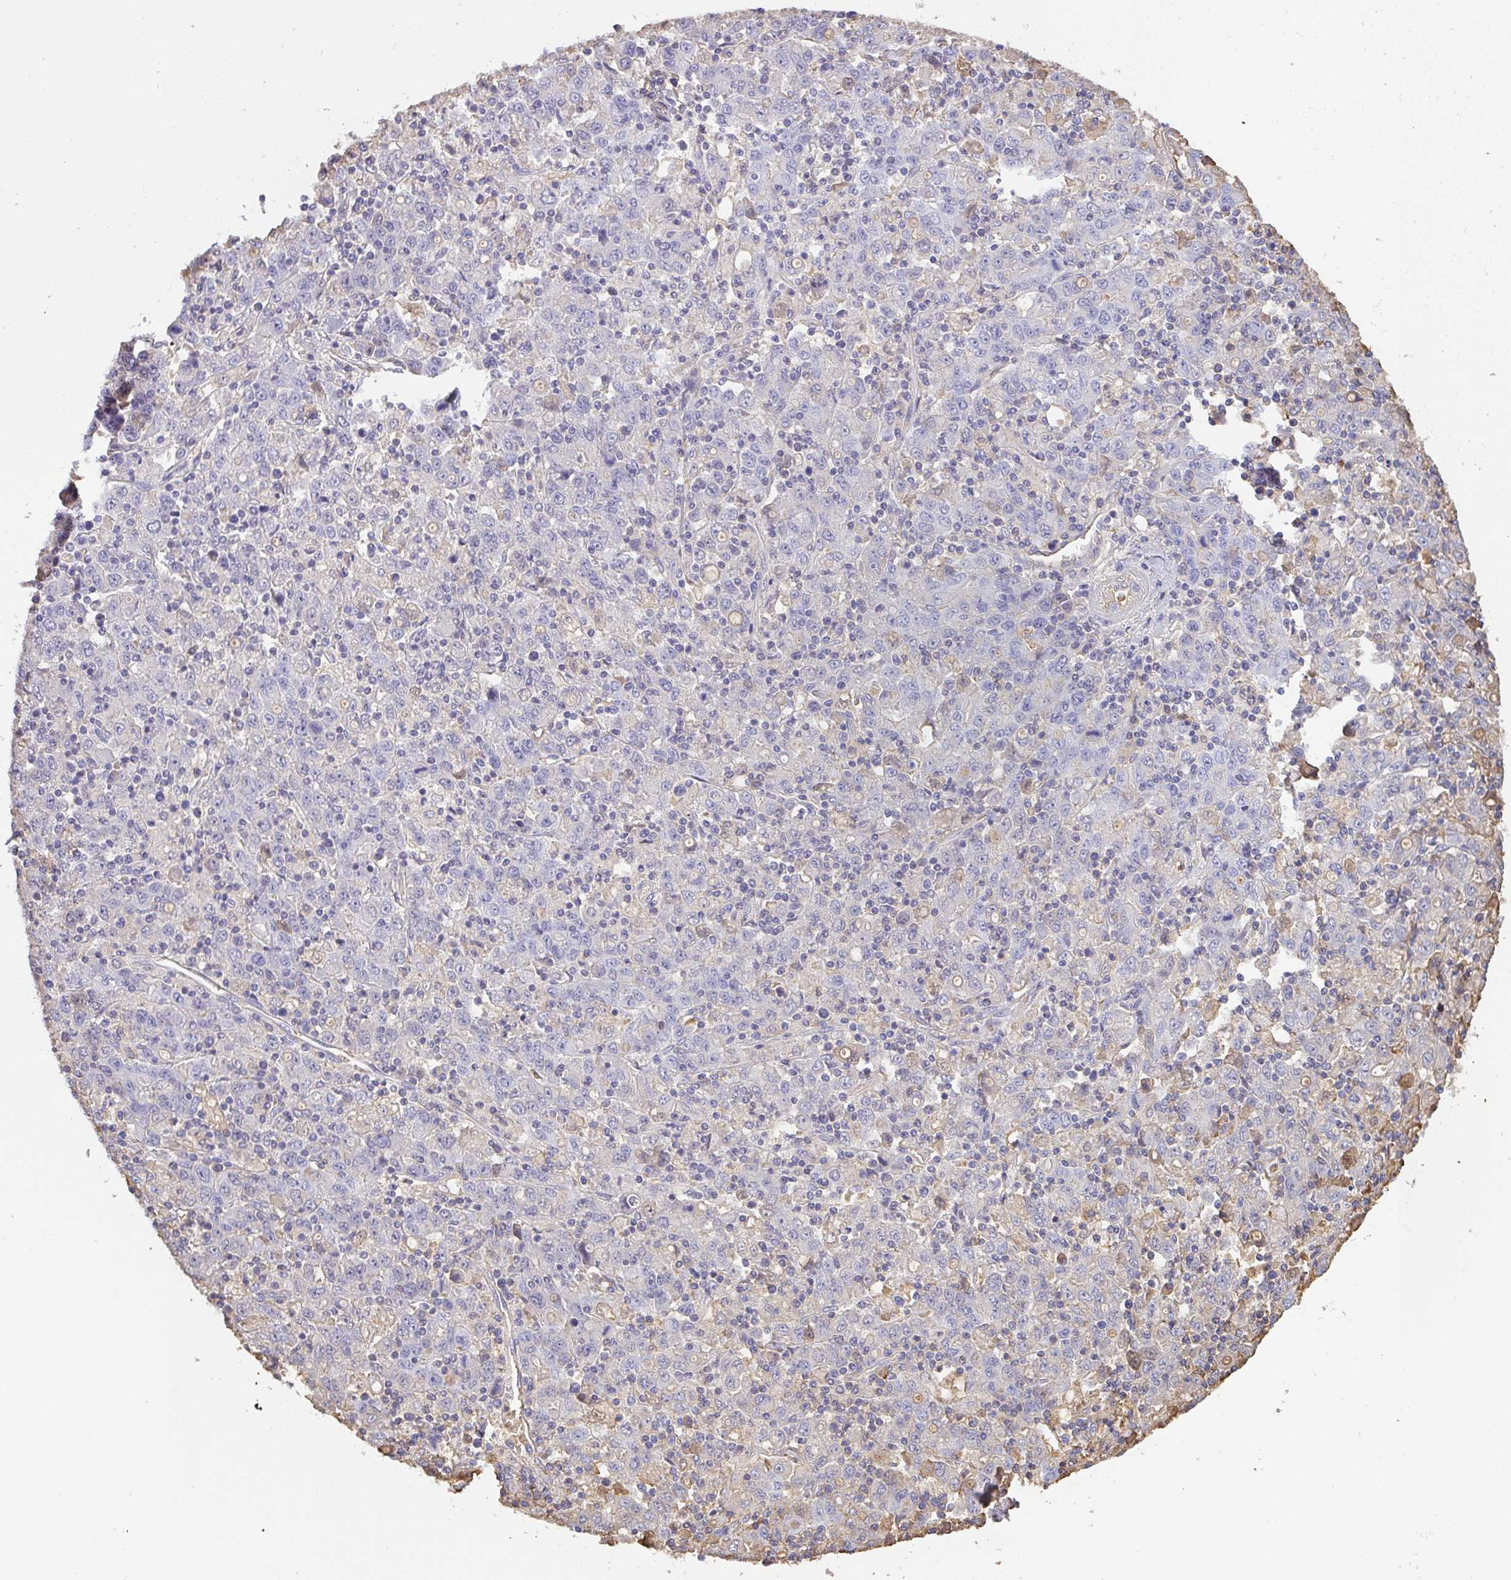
{"staining": {"intensity": "negative", "quantity": "none", "location": "none"}, "tissue": "stomach cancer", "cell_type": "Tumor cells", "image_type": "cancer", "snomed": [{"axis": "morphology", "description": "Adenocarcinoma, NOS"}, {"axis": "topography", "description": "Stomach, upper"}], "caption": "A high-resolution histopathology image shows immunohistochemistry (IHC) staining of stomach cancer (adenocarcinoma), which demonstrates no significant positivity in tumor cells.", "gene": "SMYD5", "patient": {"sex": "male", "age": 69}}